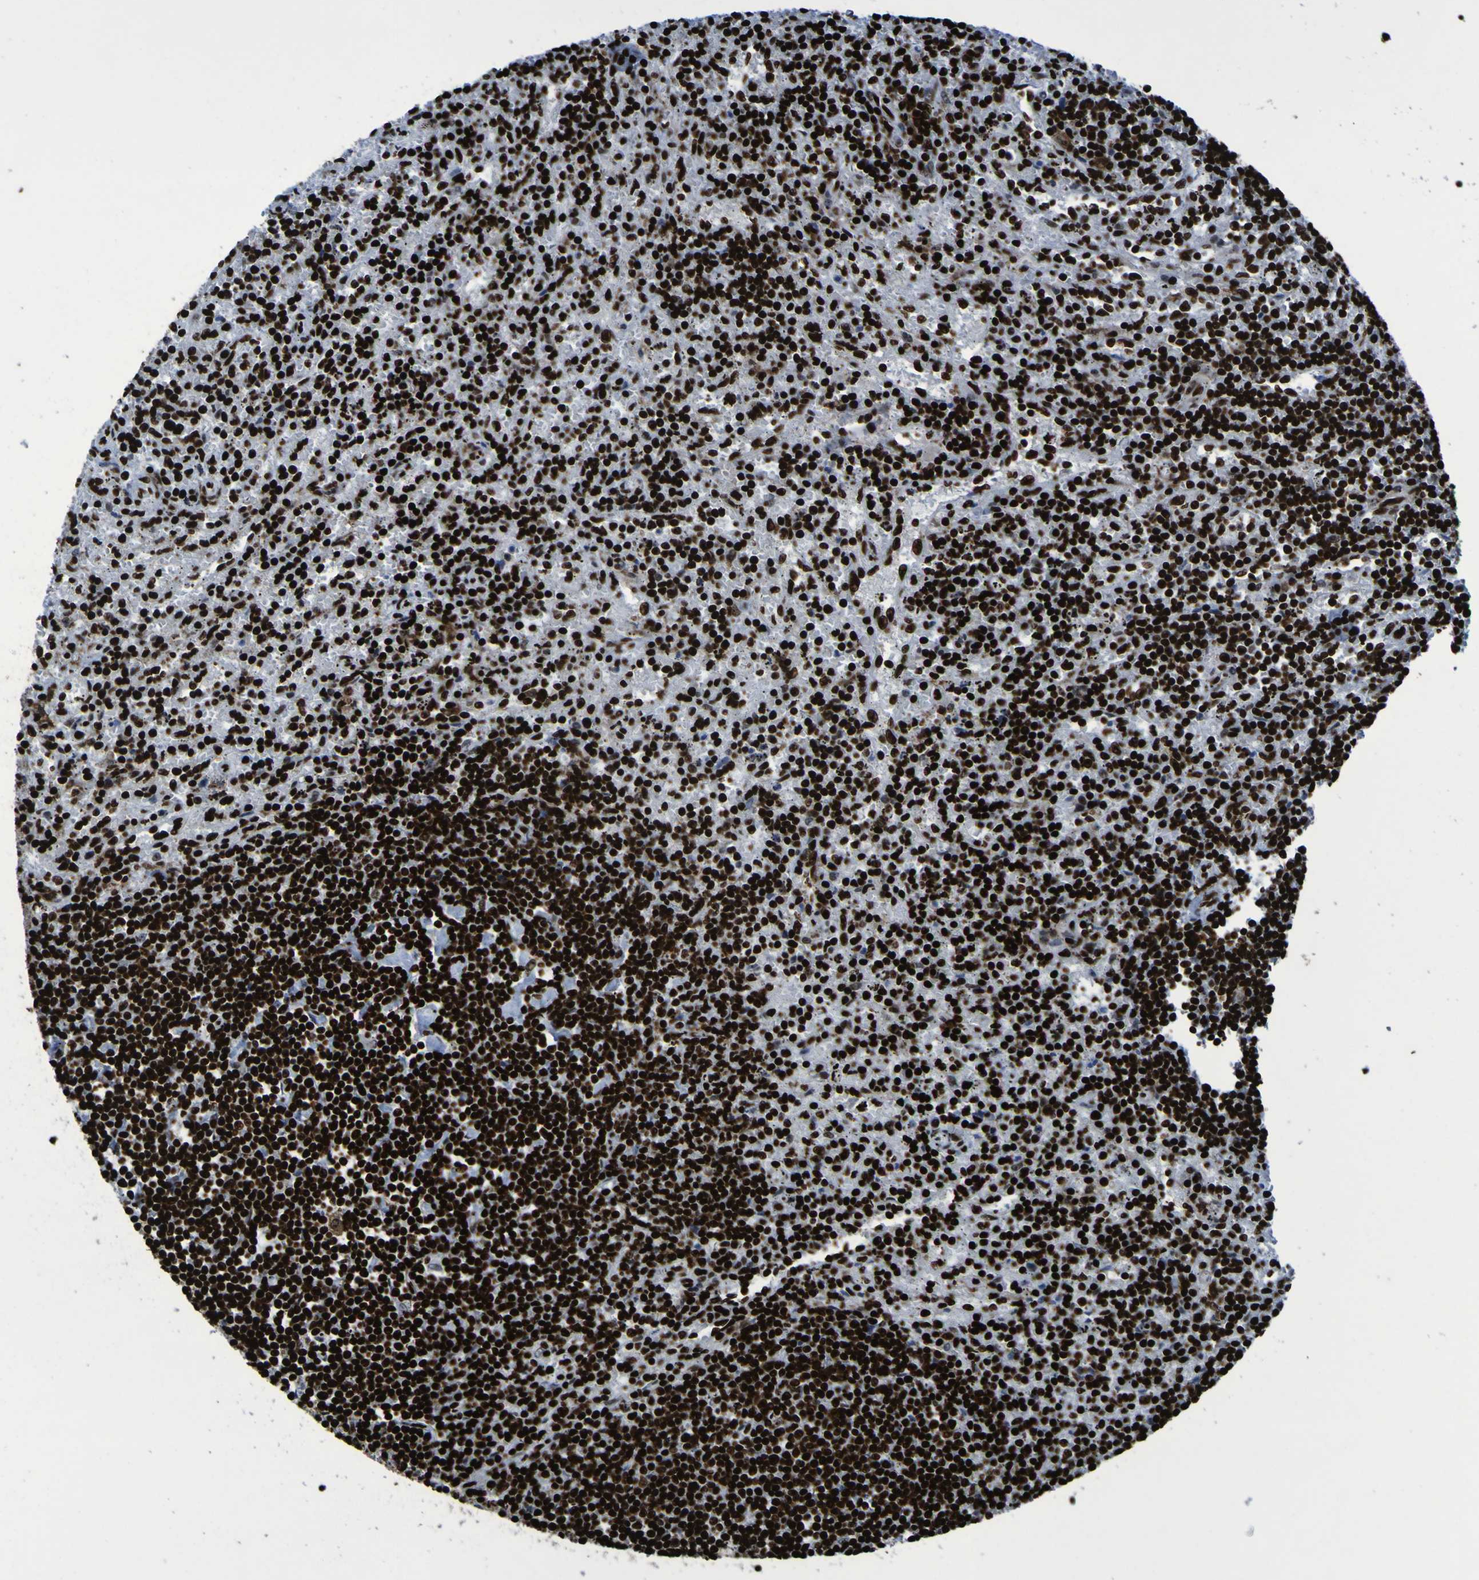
{"staining": {"intensity": "strong", "quantity": ">75%", "location": "nuclear"}, "tissue": "lymphoma", "cell_type": "Tumor cells", "image_type": "cancer", "snomed": [{"axis": "morphology", "description": "Malignant lymphoma, non-Hodgkin's type, Low grade"}, {"axis": "topography", "description": "Spleen"}], "caption": "A micrograph of malignant lymphoma, non-Hodgkin's type (low-grade) stained for a protein shows strong nuclear brown staining in tumor cells. (brown staining indicates protein expression, while blue staining denotes nuclei).", "gene": "NPM1", "patient": {"sex": "male", "age": 76}}